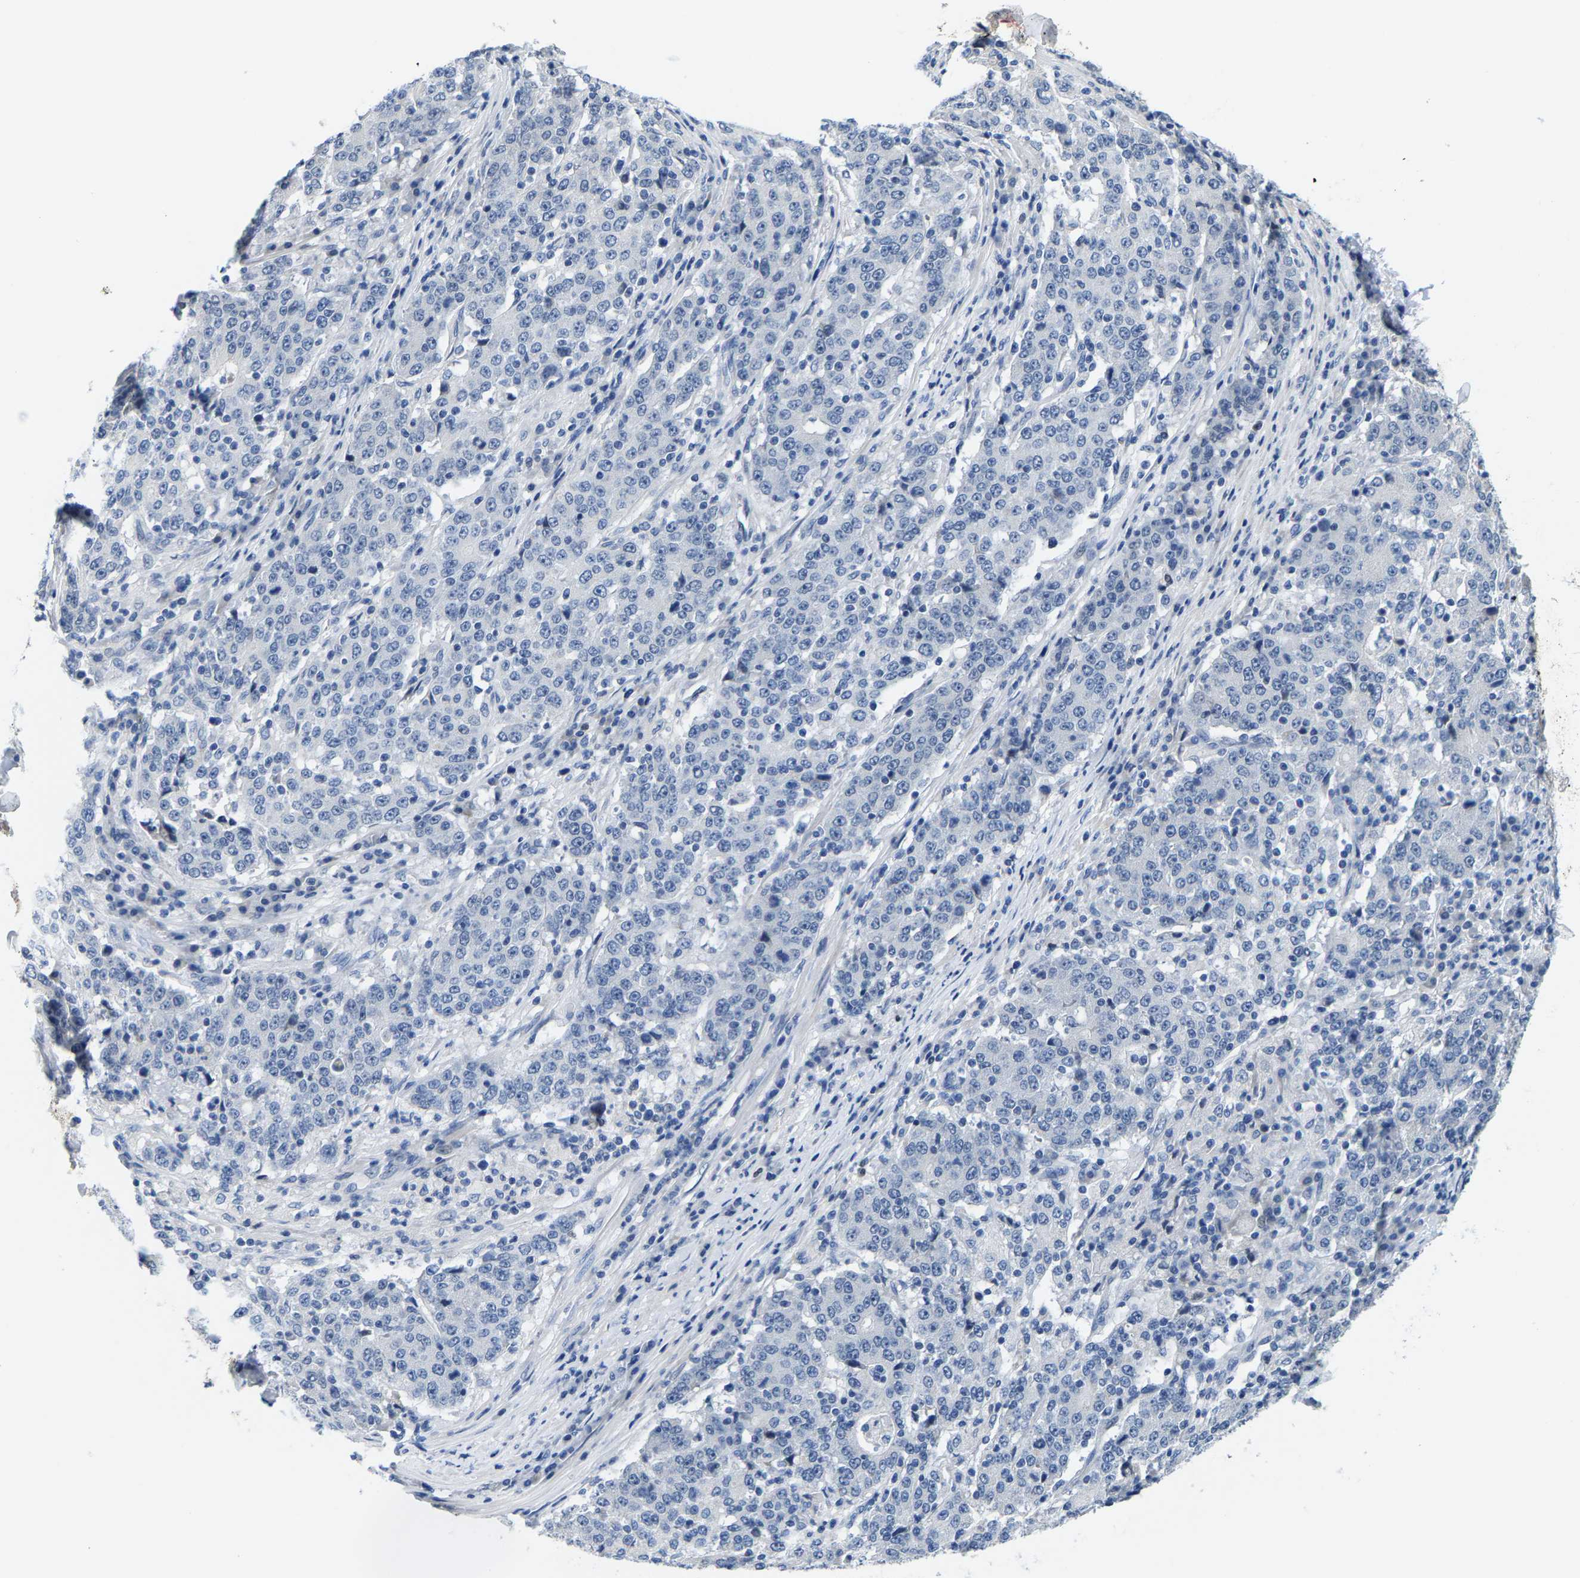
{"staining": {"intensity": "negative", "quantity": "none", "location": "none"}, "tissue": "stomach cancer", "cell_type": "Tumor cells", "image_type": "cancer", "snomed": [{"axis": "morphology", "description": "Adenocarcinoma, NOS"}, {"axis": "topography", "description": "Stomach"}], "caption": "This is an immunohistochemistry (IHC) photomicrograph of stomach cancer (adenocarcinoma). There is no staining in tumor cells.", "gene": "KLHL1", "patient": {"sex": "male", "age": 59}}